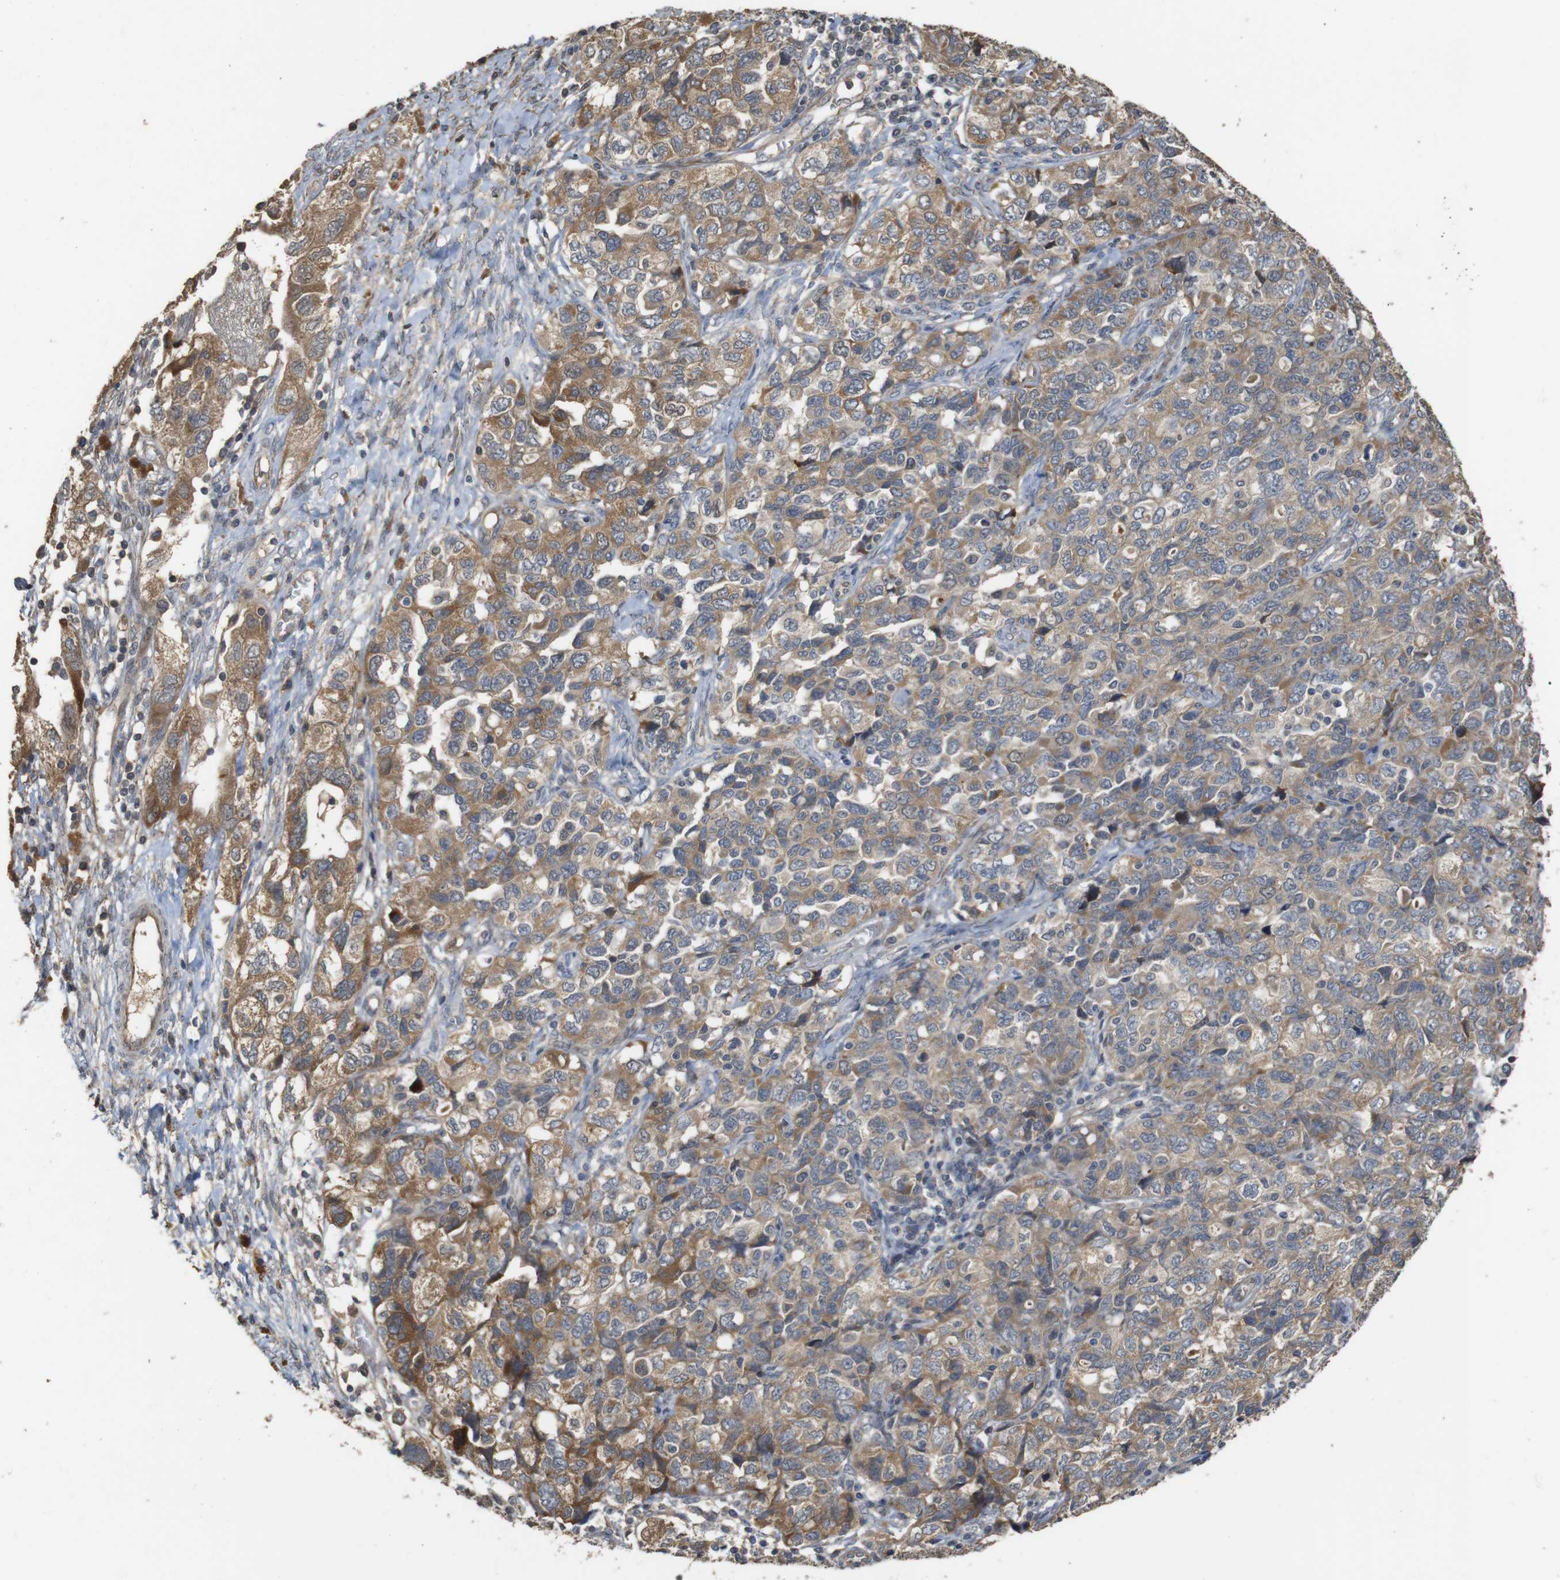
{"staining": {"intensity": "moderate", "quantity": ">75%", "location": "cytoplasmic/membranous"}, "tissue": "ovarian cancer", "cell_type": "Tumor cells", "image_type": "cancer", "snomed": [{"axis": "morphology", "description": "Carcinoma, NOS"}, {"axis": "morphology", "description": "Cystadenocarcinoma, serous, NOS"}, {"axis": "topography", "description": "Ovary"}], "caption": "Immunohistochemistry image of human ovarian cancer stained for a protein (brown), which shows medium levels of moderate cytoplasmic/membranous expression in approximately >75% of tumor cells.", "gene": "PCDHB10", "patient": {"sex": "female", "age": 69}}